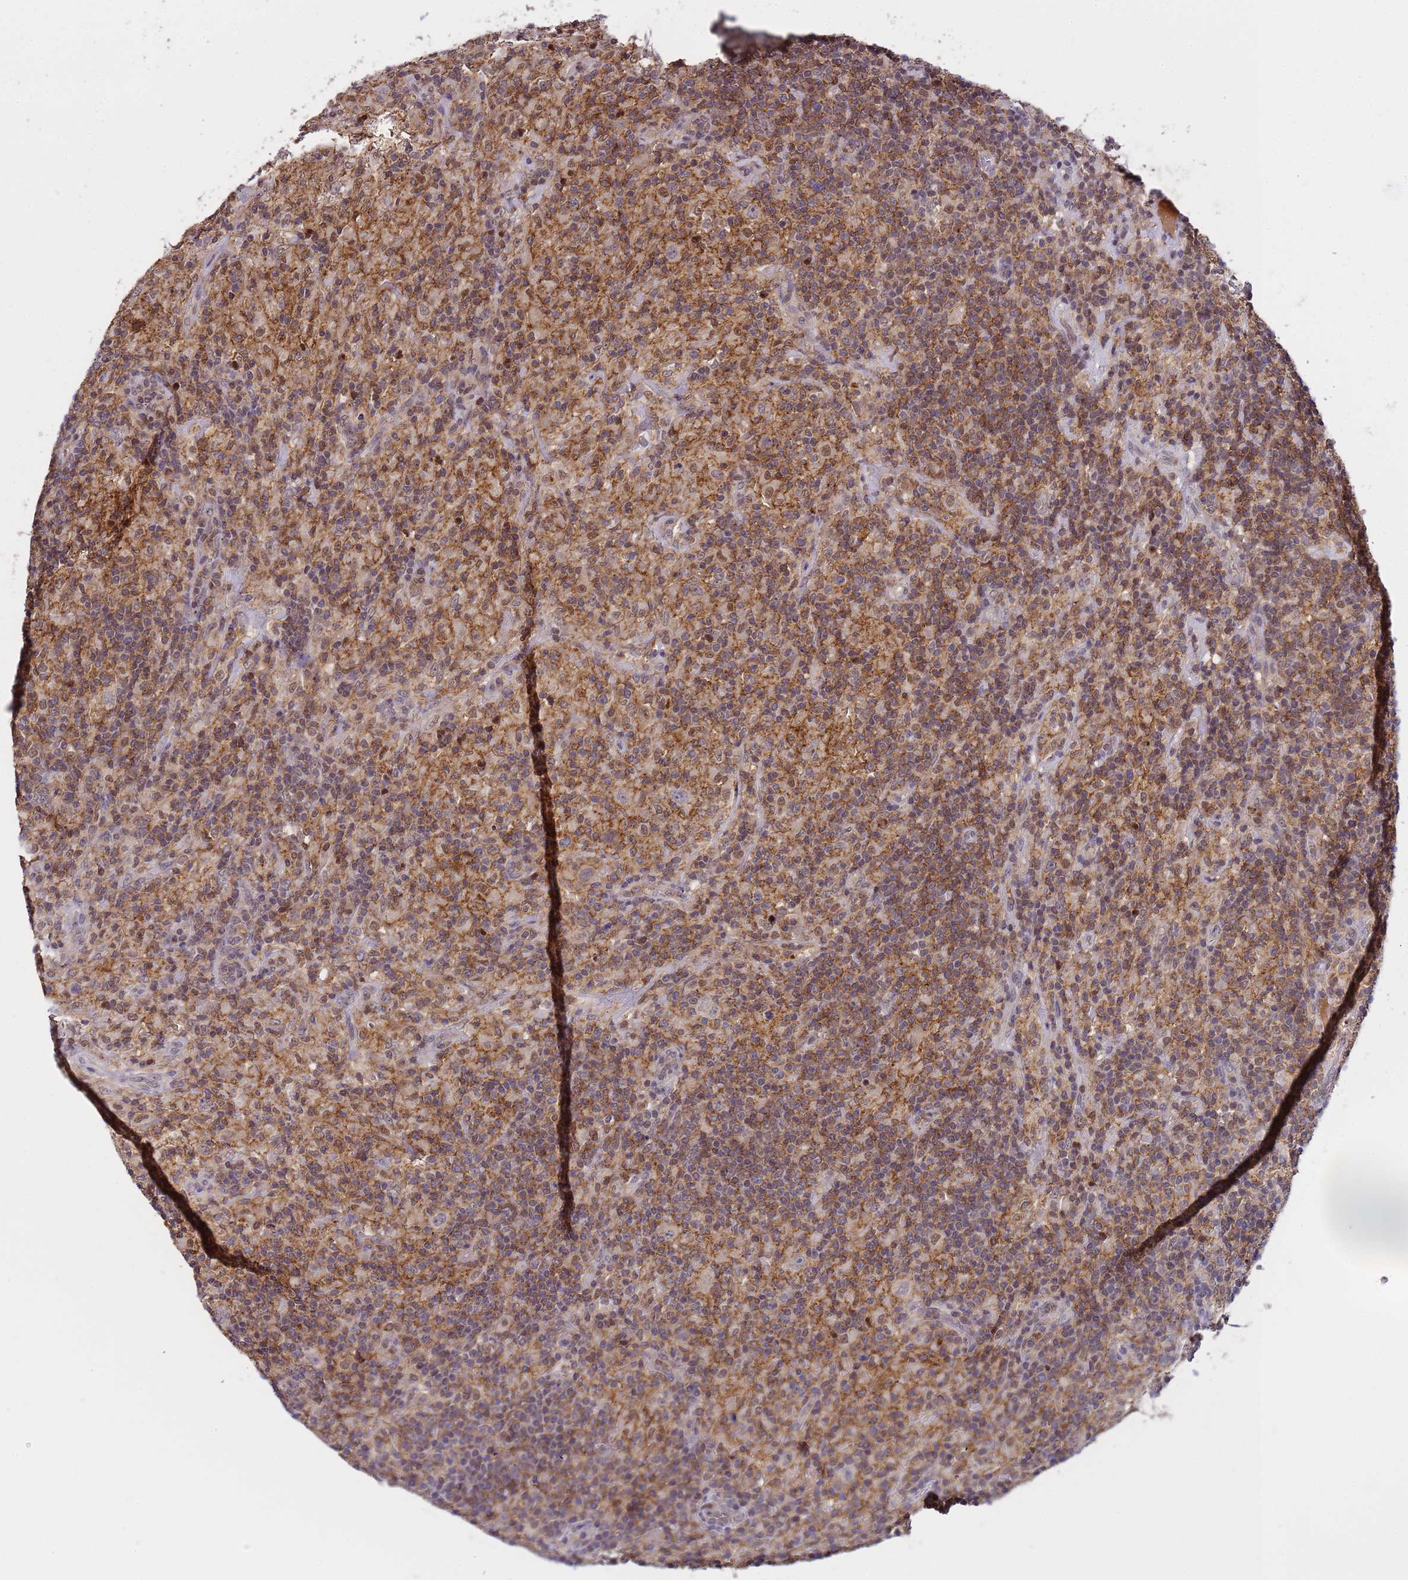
{"staining": {"intensity": "negative", "quantity": "none", "location": "none"}, "tissue": "lymphoma", "cell_type": "Tumor cells", "image_type": "cancer", "snomed": [{"axis": "morphology", "description": "Hodgkin's disease, NOS"}, {"axis": "topography", "description": "Lymph node"}], "caption": "IHC of lymphoma shows no positivity in tumor cells.", "gene": "CD53", "patient": {"sex": "male", "age": 70}}